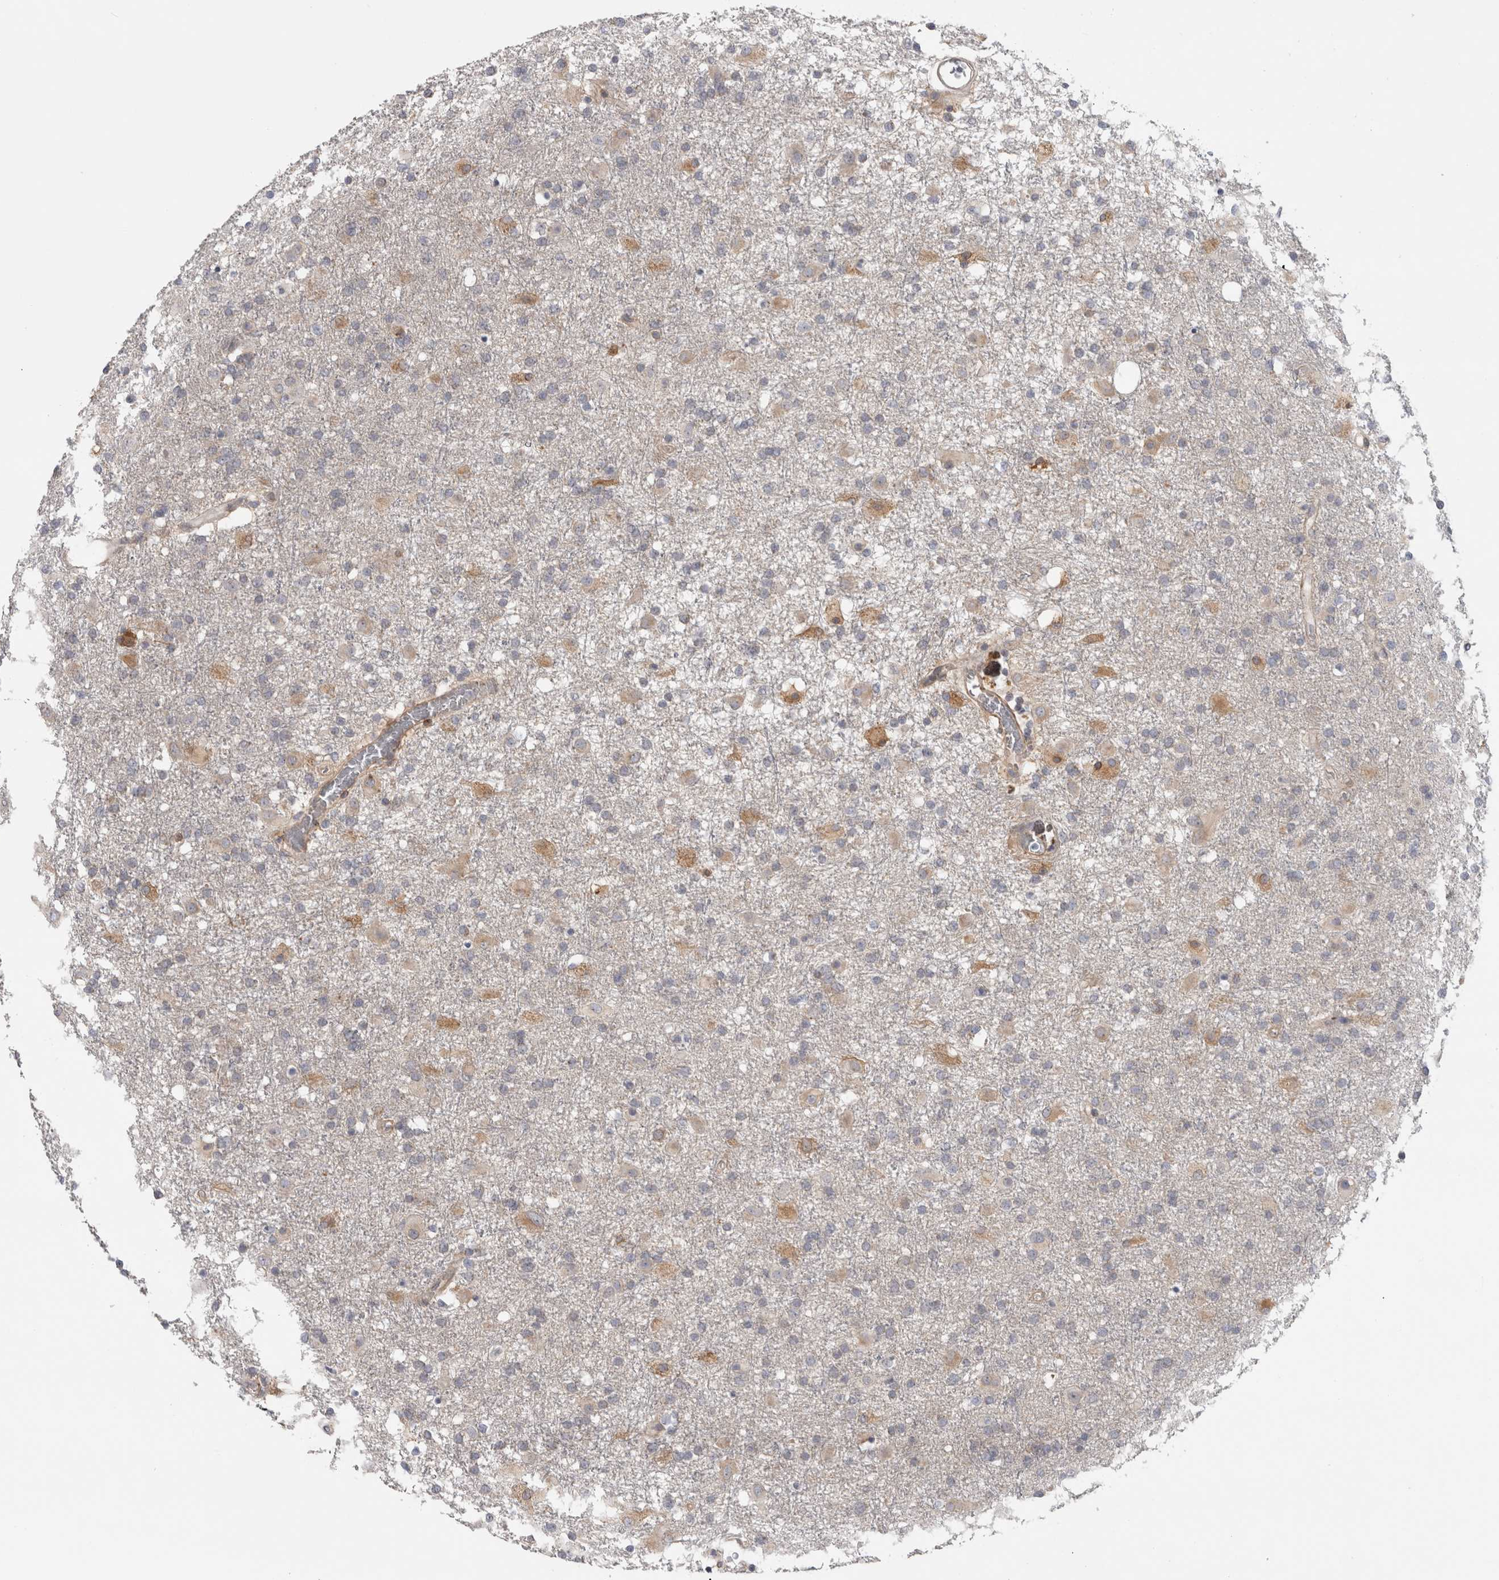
{"staining": {"intensity": "moderate", "quantity": "<25%", "location": "cytoplasmic/membranous"}, "tissue": "glioma", "cell_type": "Tumor cells", "image_type": "cancer", "snomed": [{"axis": "morphology", "description": "Glioma, malignant, Low grade"}, {"axis": "topography", "description": "Brain"}], "caption": "High-magnification brightfield microscopy of malignant glioma (low-grade) stained with DAB (brown) and counterstained with hematoxylin (blue). tumor cells exhibit moderate cytoplasmic/membranous staining is appreciated in about<25% of cells.", "gene": "SYTL5", "patient": {"sex": "male", "age": 65}}